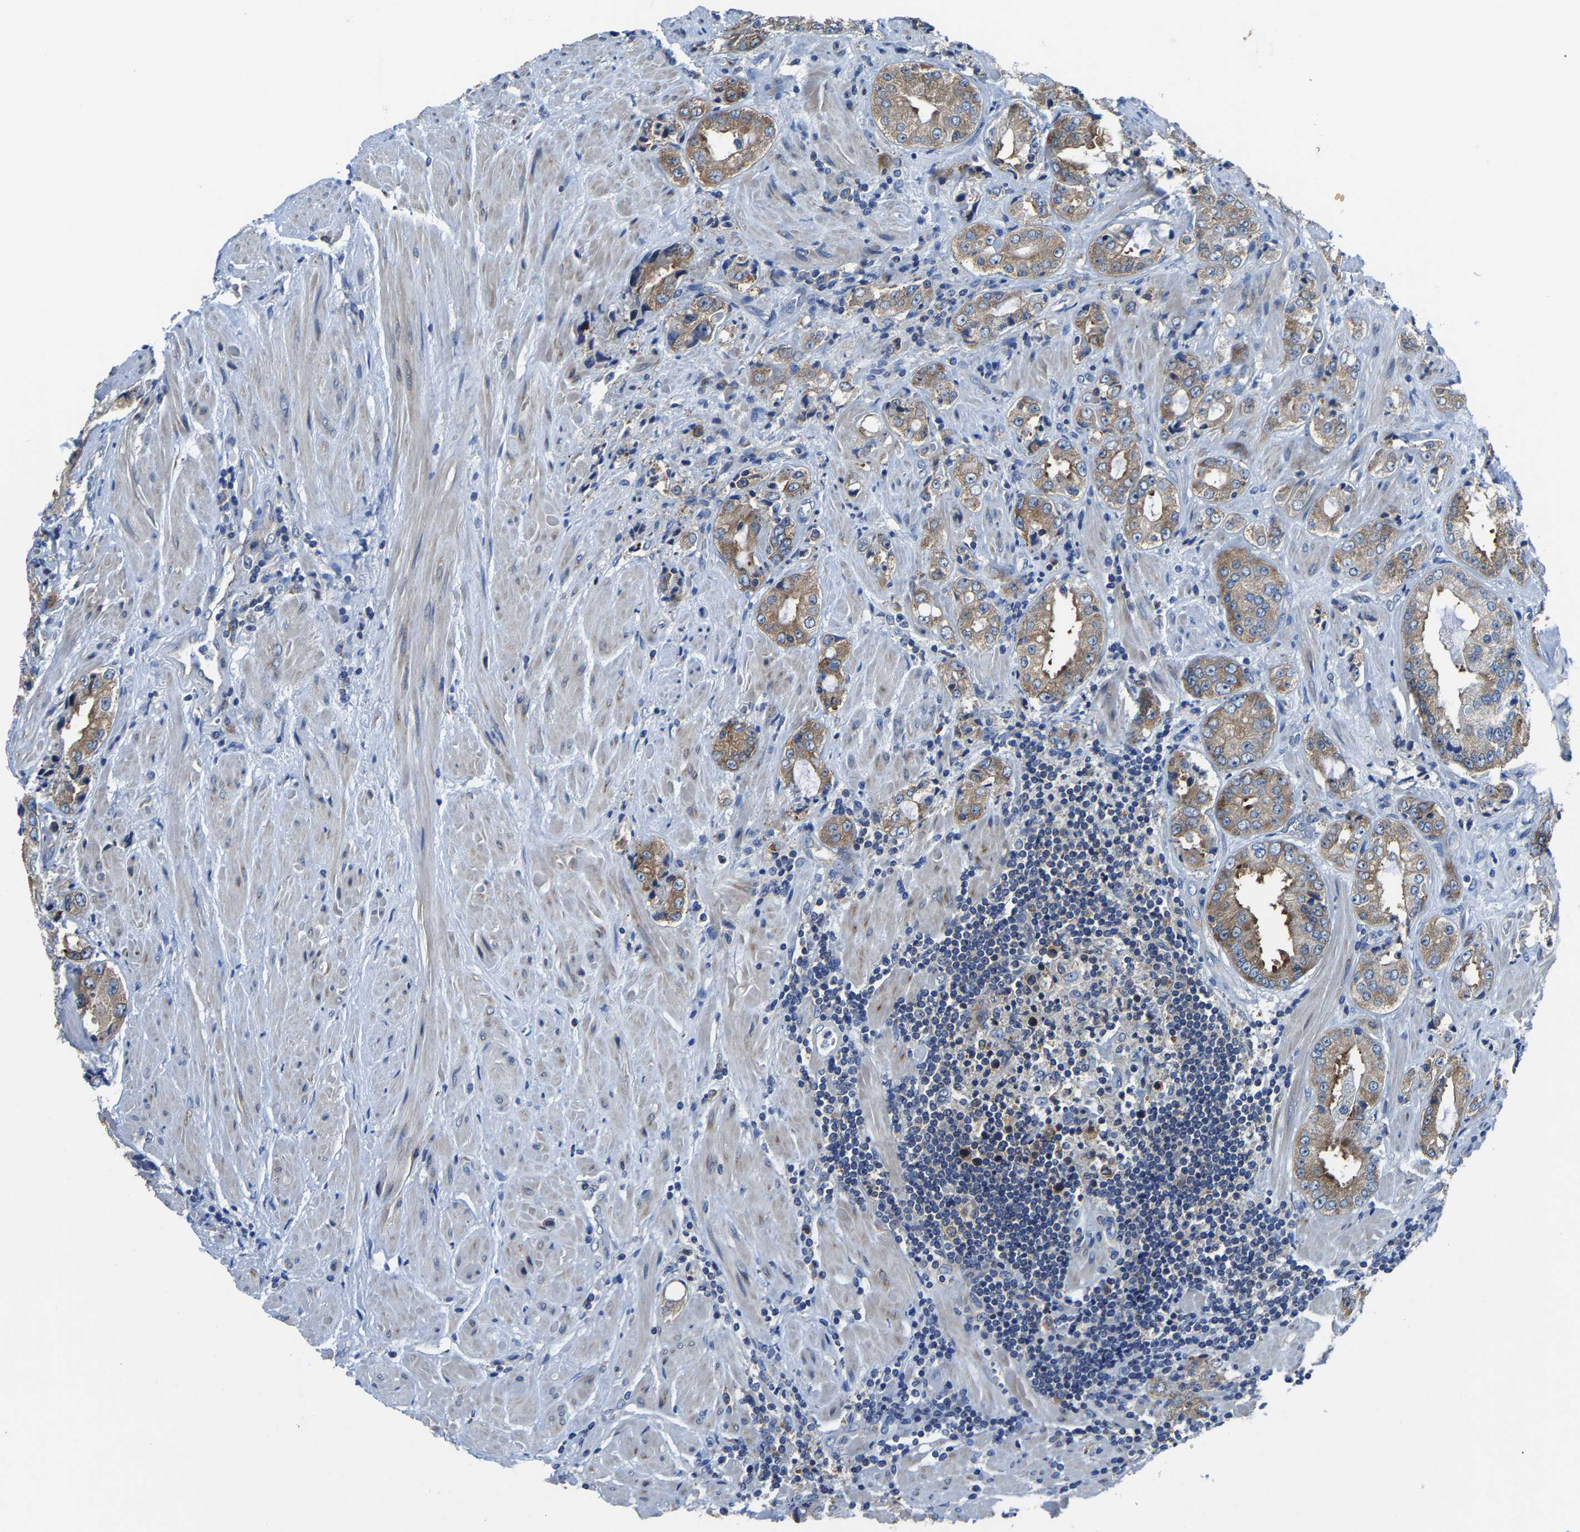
{"staining": {"intensity": "moderate", "quantity": ">75%", "location": "cytoplasmic/membranous"}, "tissue": "prostate cancer", "cell_type": "Tumor cells", "image_type": "cancer", "snomed": [{"axis": "morphology", "description": "Adenocarcinoma, High grade"}, {"axis": "topography", "description": "Prostate"}], "caption": "Prostate high-grade adenocarcinoma tissue reveals moderate cytoplasmic/membranous expression in about >75% of tumor cells, visualized by immunohistochemistry.", "gene": "G3BP2", "patient": {"sex": "male", "age": 61}}